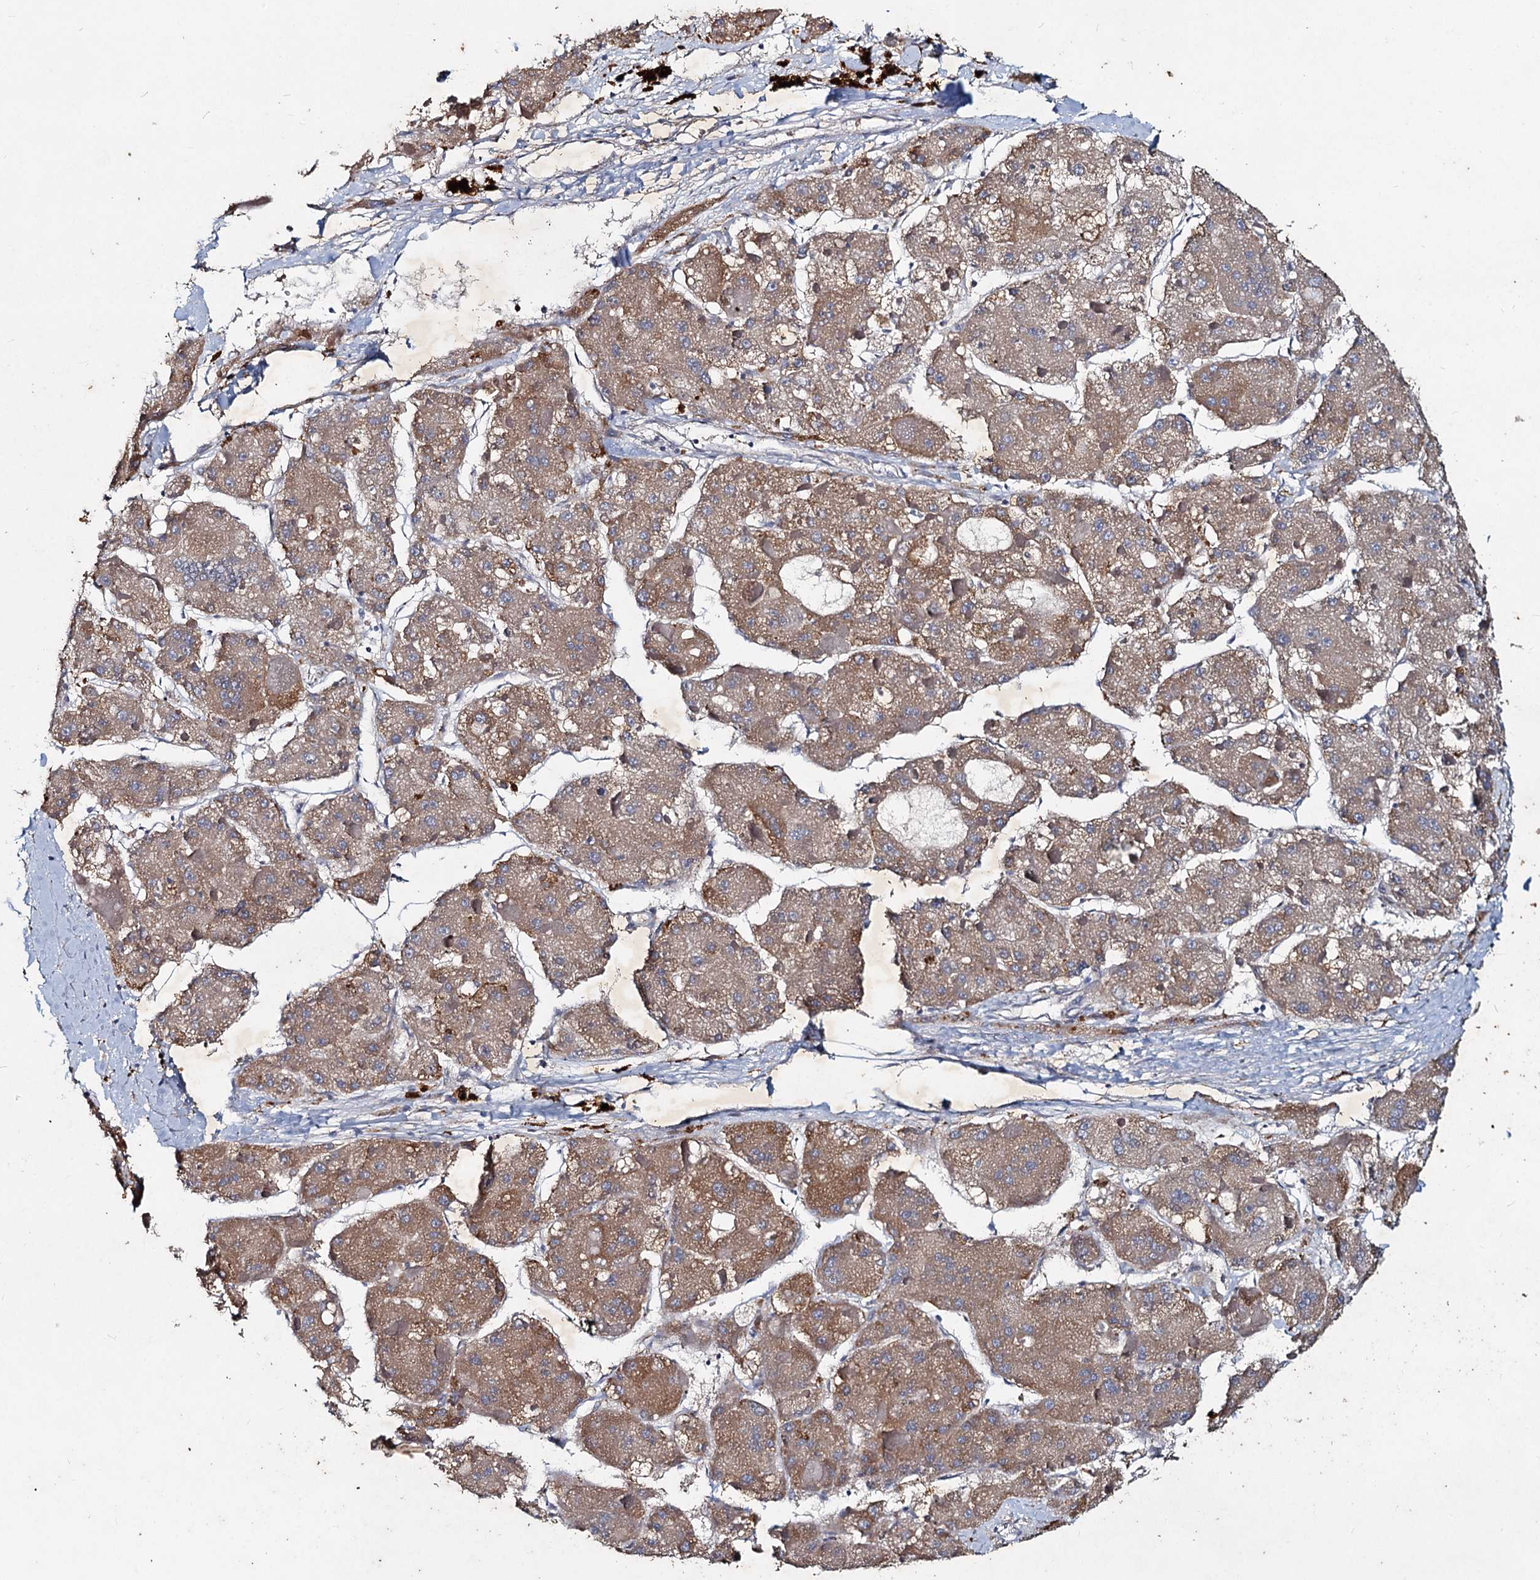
{"staining": {"intensity": "moderate", "quantity": ">75%", "location": "cytoplasmic/membranous"}, "tissue": "liver cancer", "cell_type": "Tumor cells", "image_type": "cancer", "snomed": [{"axis": "morphology", "description": "Carcinoma, Hepatocellular, NOS"}, {"axis": "topography", "description": "Liver"}], "caption": "DAB (3,3'-diaminobenzidine) immunohistochemical staining of human liver hepatocellular carcinoma demonstrates moderate cytoplasmic/membranous protein staining in about >75% of tumor cells.", "gene": "TMX2", "patient": {"sex": "female", "age": 73}}